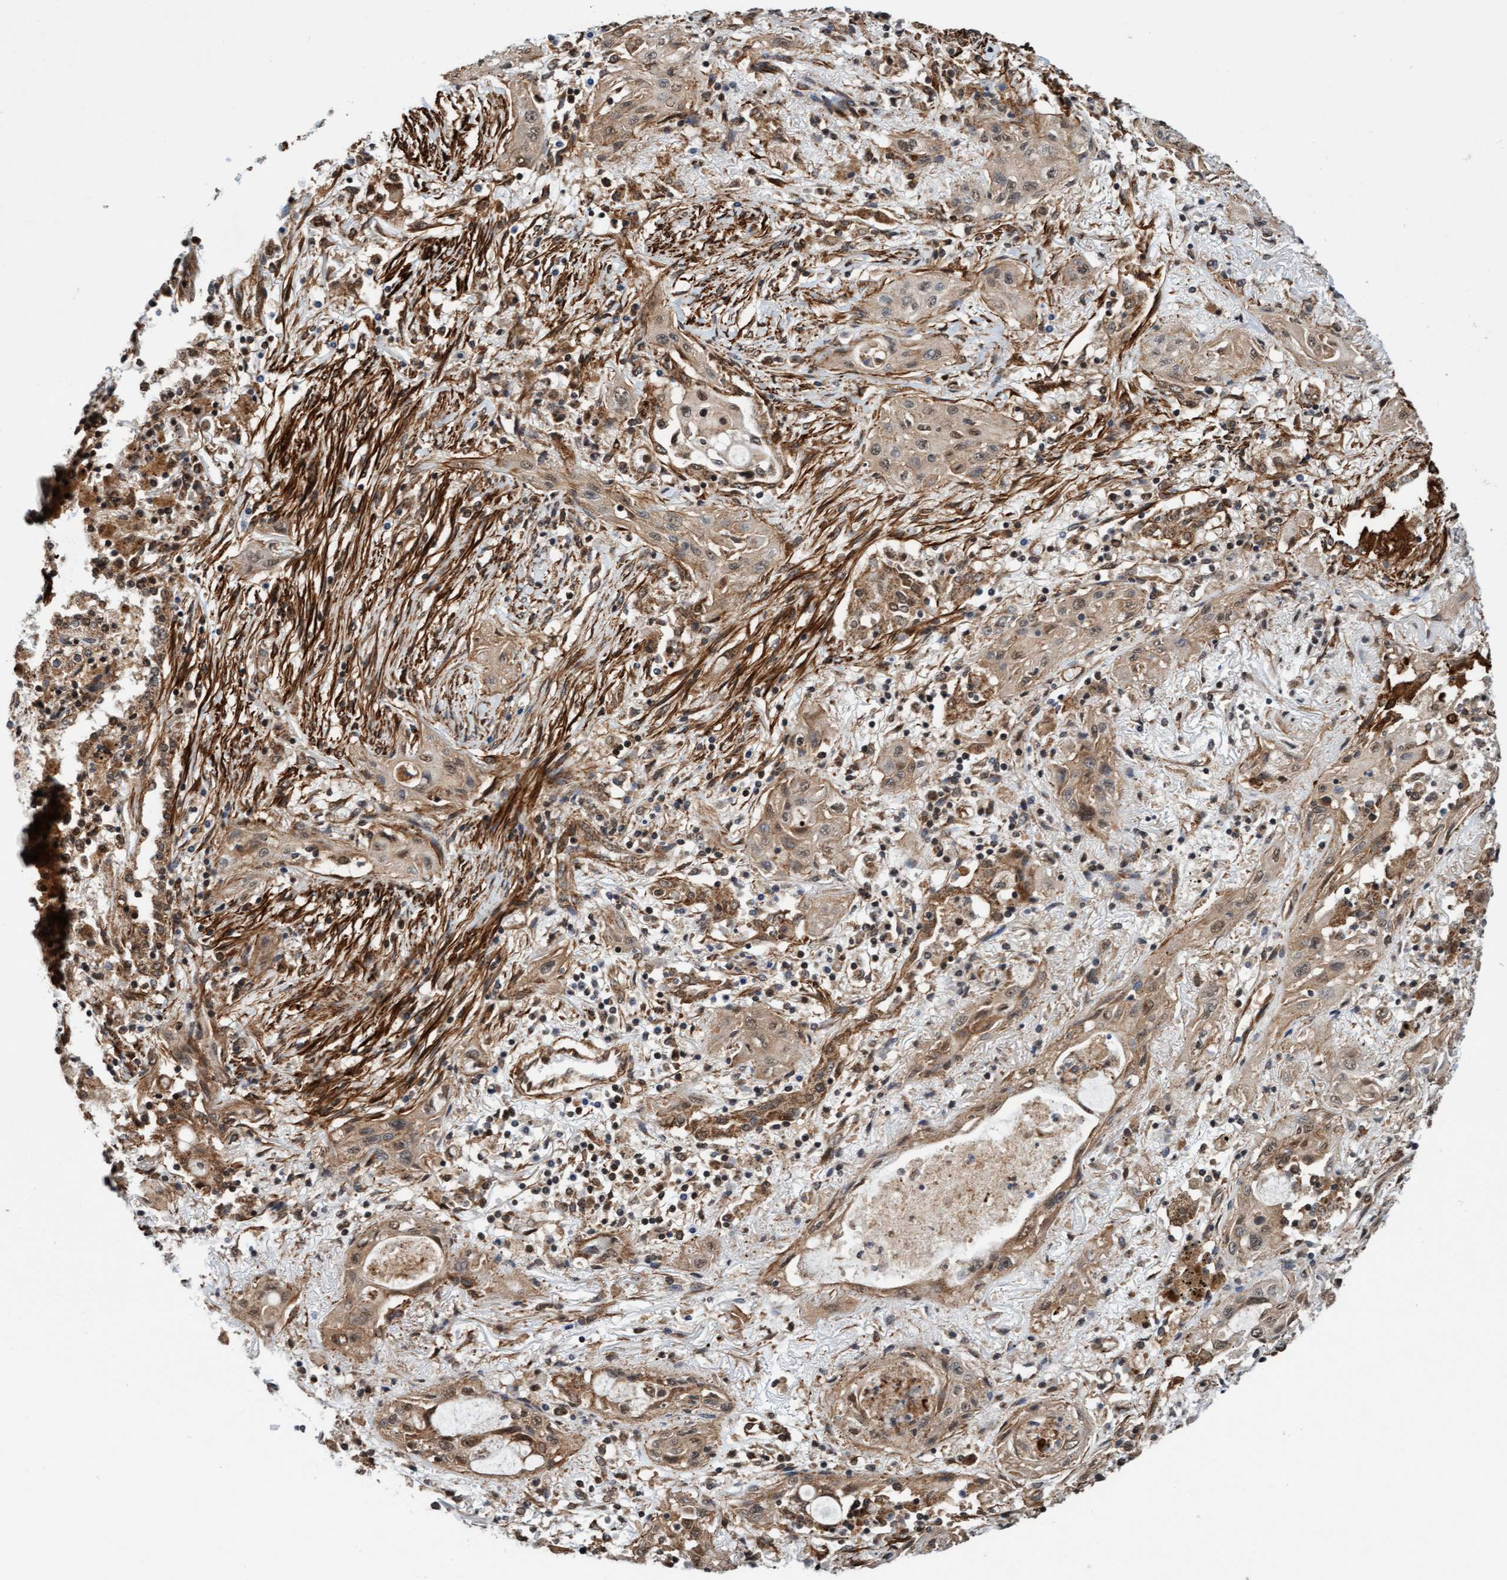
{"staining": {"intensity": "moderate", "quantity": ">75%", "location": "cytoplasmic/membranous,nuclear"}, "tissue": "lung cancer", "cell_type": "Tumor cells", "image_type": "cancer", "snomed": [{"axis": "morphology", "description": "Squamous cell carcinoma, NOS"}, {"axis": "topography", "description": "Lung"}], "caption": "IHC (DAB (3,3'-diaminobenzidine)) staining of squamous cell carcinoma (lung) exhibits moderate cytoplasmic/membranous and nuclear protein positivity in approximately >75% of tumor cells.", "gene": "STXBP4", "patient": {"sex": "female", "age": 47}}